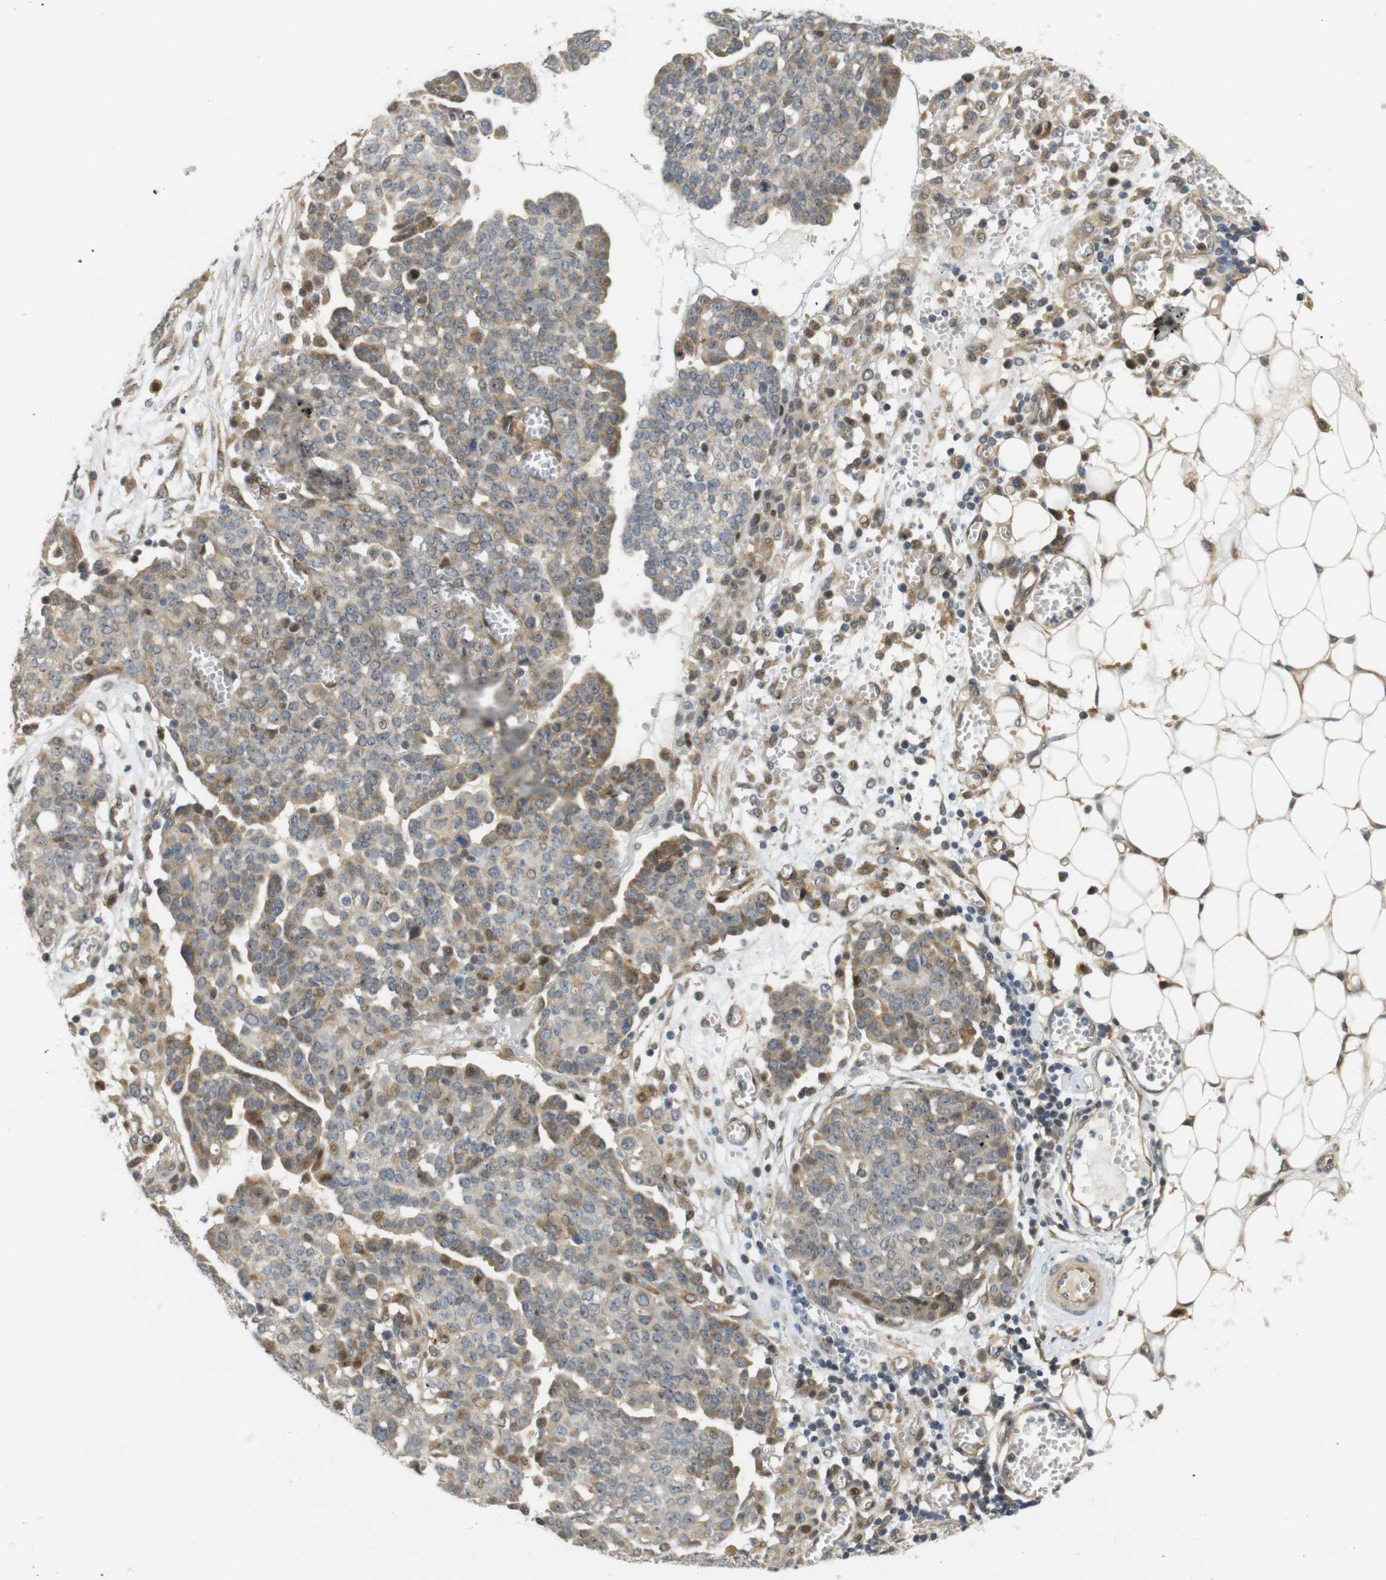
{"staining": {"intensity": "moderate", "quantity": "<25%", "location": "cytoplasmic/membranous"}, "tissue": "ovarian cancer", "cell_type": "Tumor cells", "image_type": "cancer", "snomed": [{"axis": "morphology", "description": "Cystadenocarcinoma, serous, NOS"}, {"axis": "topography", "description": "Soft tissue"}, {"axis": "topography", "description": "Ovary"}], "caption": "The immunohistochemical stain highlights moderate cytoplasmic/membranous positivity in tumor cells of ovarian cancer (serous cystadenocarcinoma) tissue.", "gene": "TSPAN9", "patient": {"sex": "female", "age": 57}}